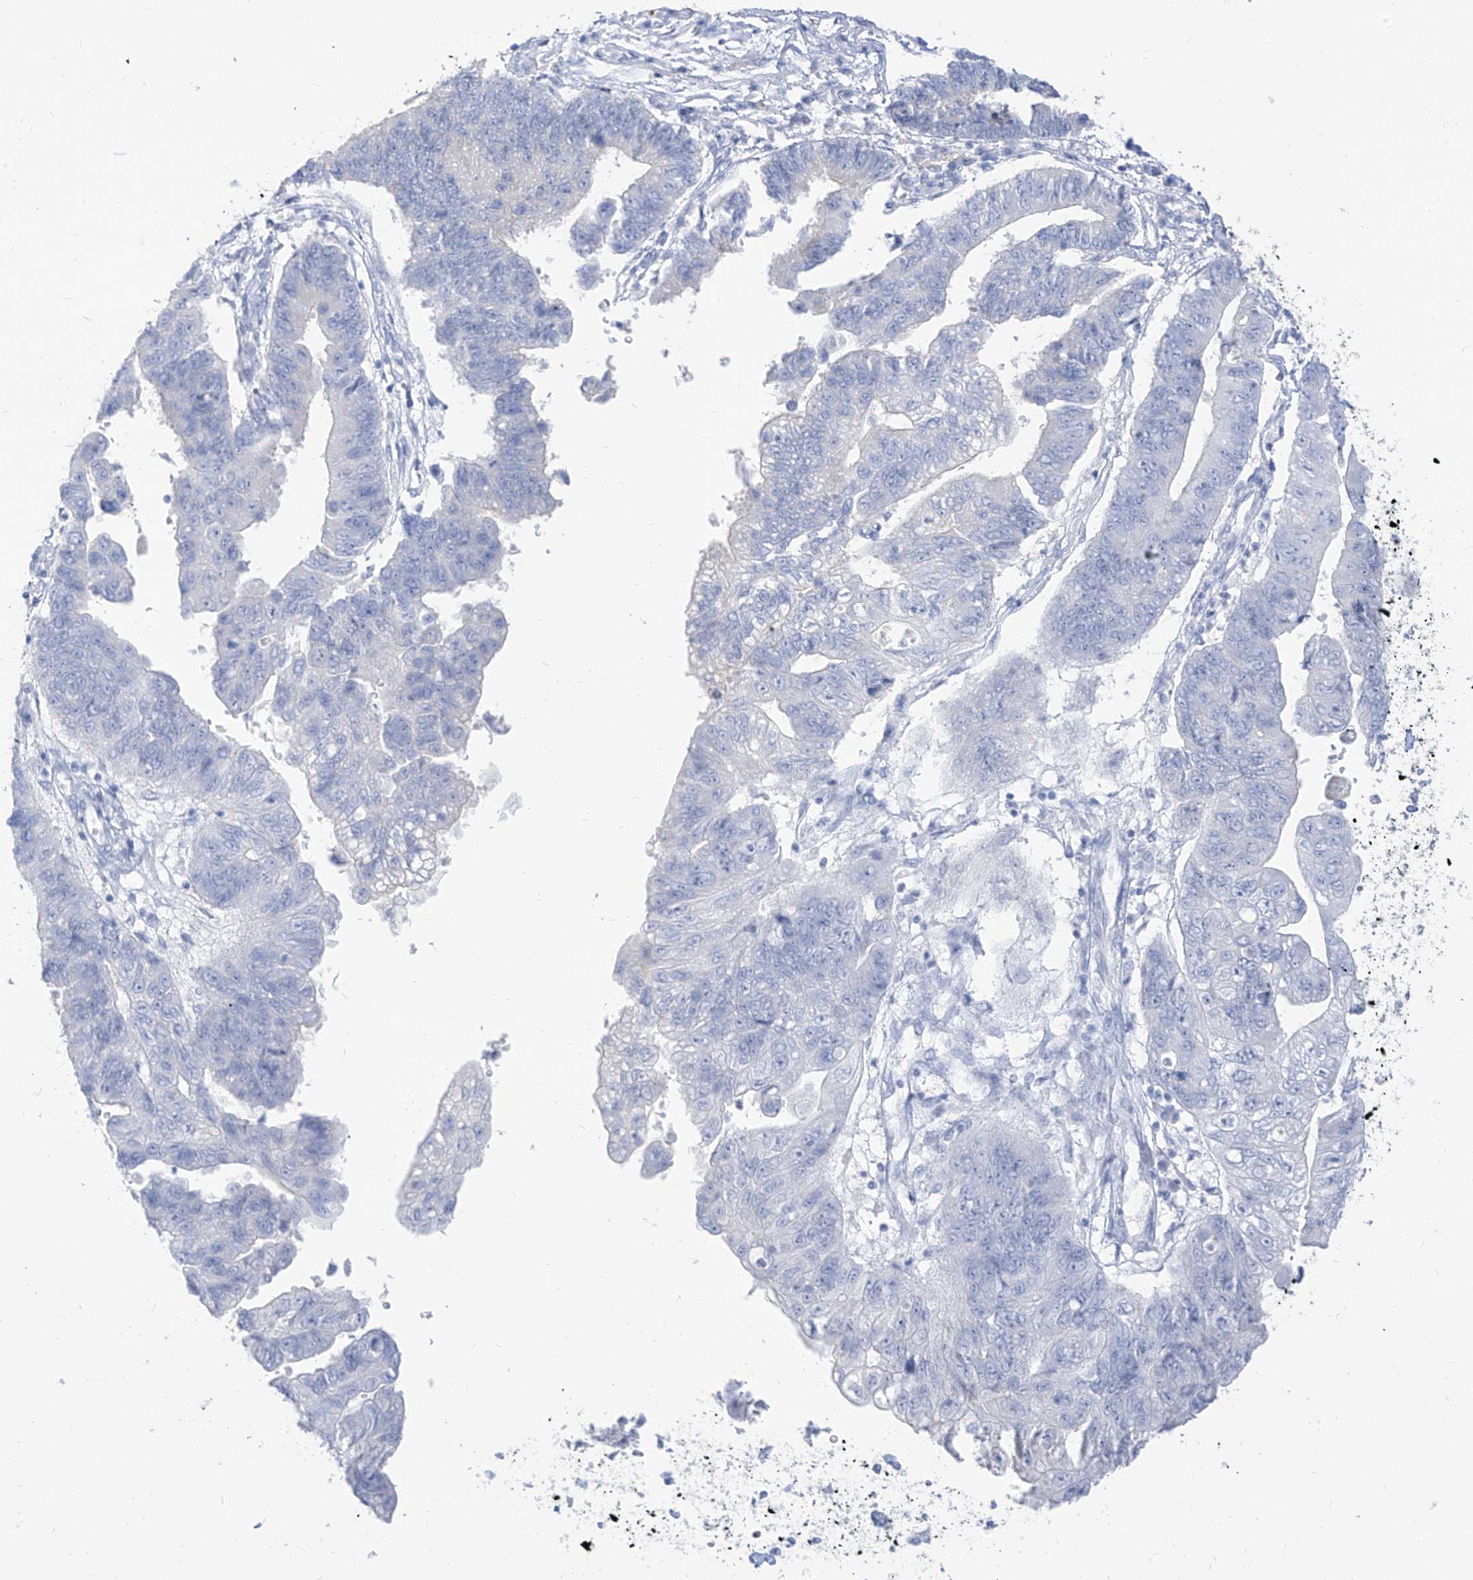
{"staining": {"intensity": "negative", "quantity": "none", "location": "none"}, "tissue": "stomach cancer", "cell_type": "Tumor cells", "image_type": "cancer", "snomed": [{"axis": "morphology", "description": "Adenocarcinoma, NOS"}, {"axis": "topography", "description": "Stomach"}], "caption": "Tumor cells are negative for brown protein staining in stomach adenocarcinoma. (DAB (3,3'-diaminobenzidine) IHC visualized using brightfield microscopy, high magnification).", "gene": "ARHGEF40", "patient": {"sex": "male", "age": 59}}